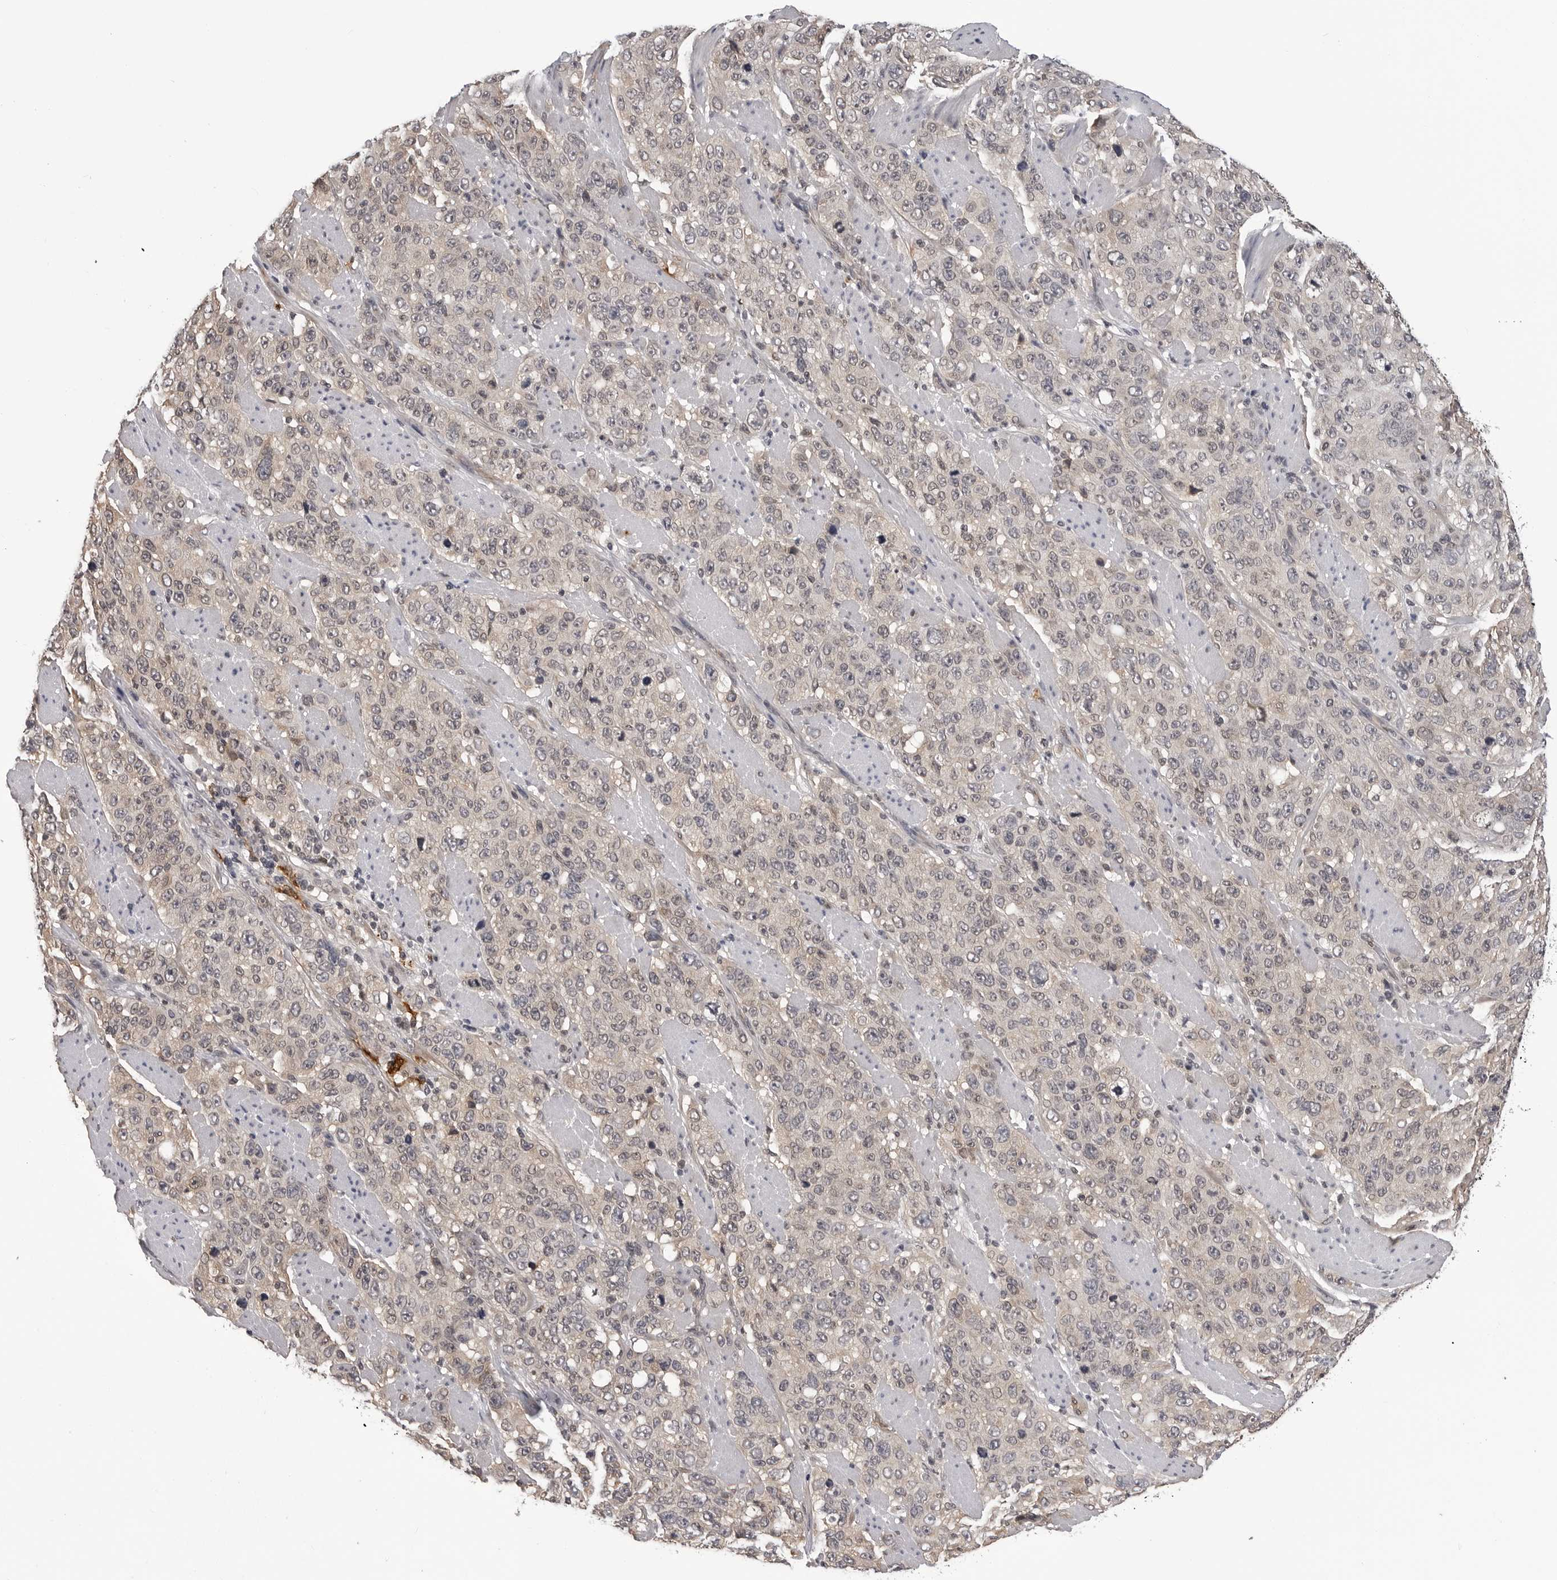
{"staining": {"intensity": "weak", "quantity": "25%-75%", "location": "cytoplasmic/membranous"}, "tissue": "stomach cancer", "cell_type": "Tumor cells", "image_type": "cancer", "snomed": [{"axis": "morphology", "description": "Adenocarcinoma, NOS"}, {"axis": "topography", "description": "Stomach"}], "caption": "A micrograph showing weak cytoplasmic/membranous staining in approximately 25%-75% of tumor cells in stomach cancer, as visualized by brown immunohistochemical staining.", "gene": "TRMT13", "patient": {"sex": "male", "age": 48}}